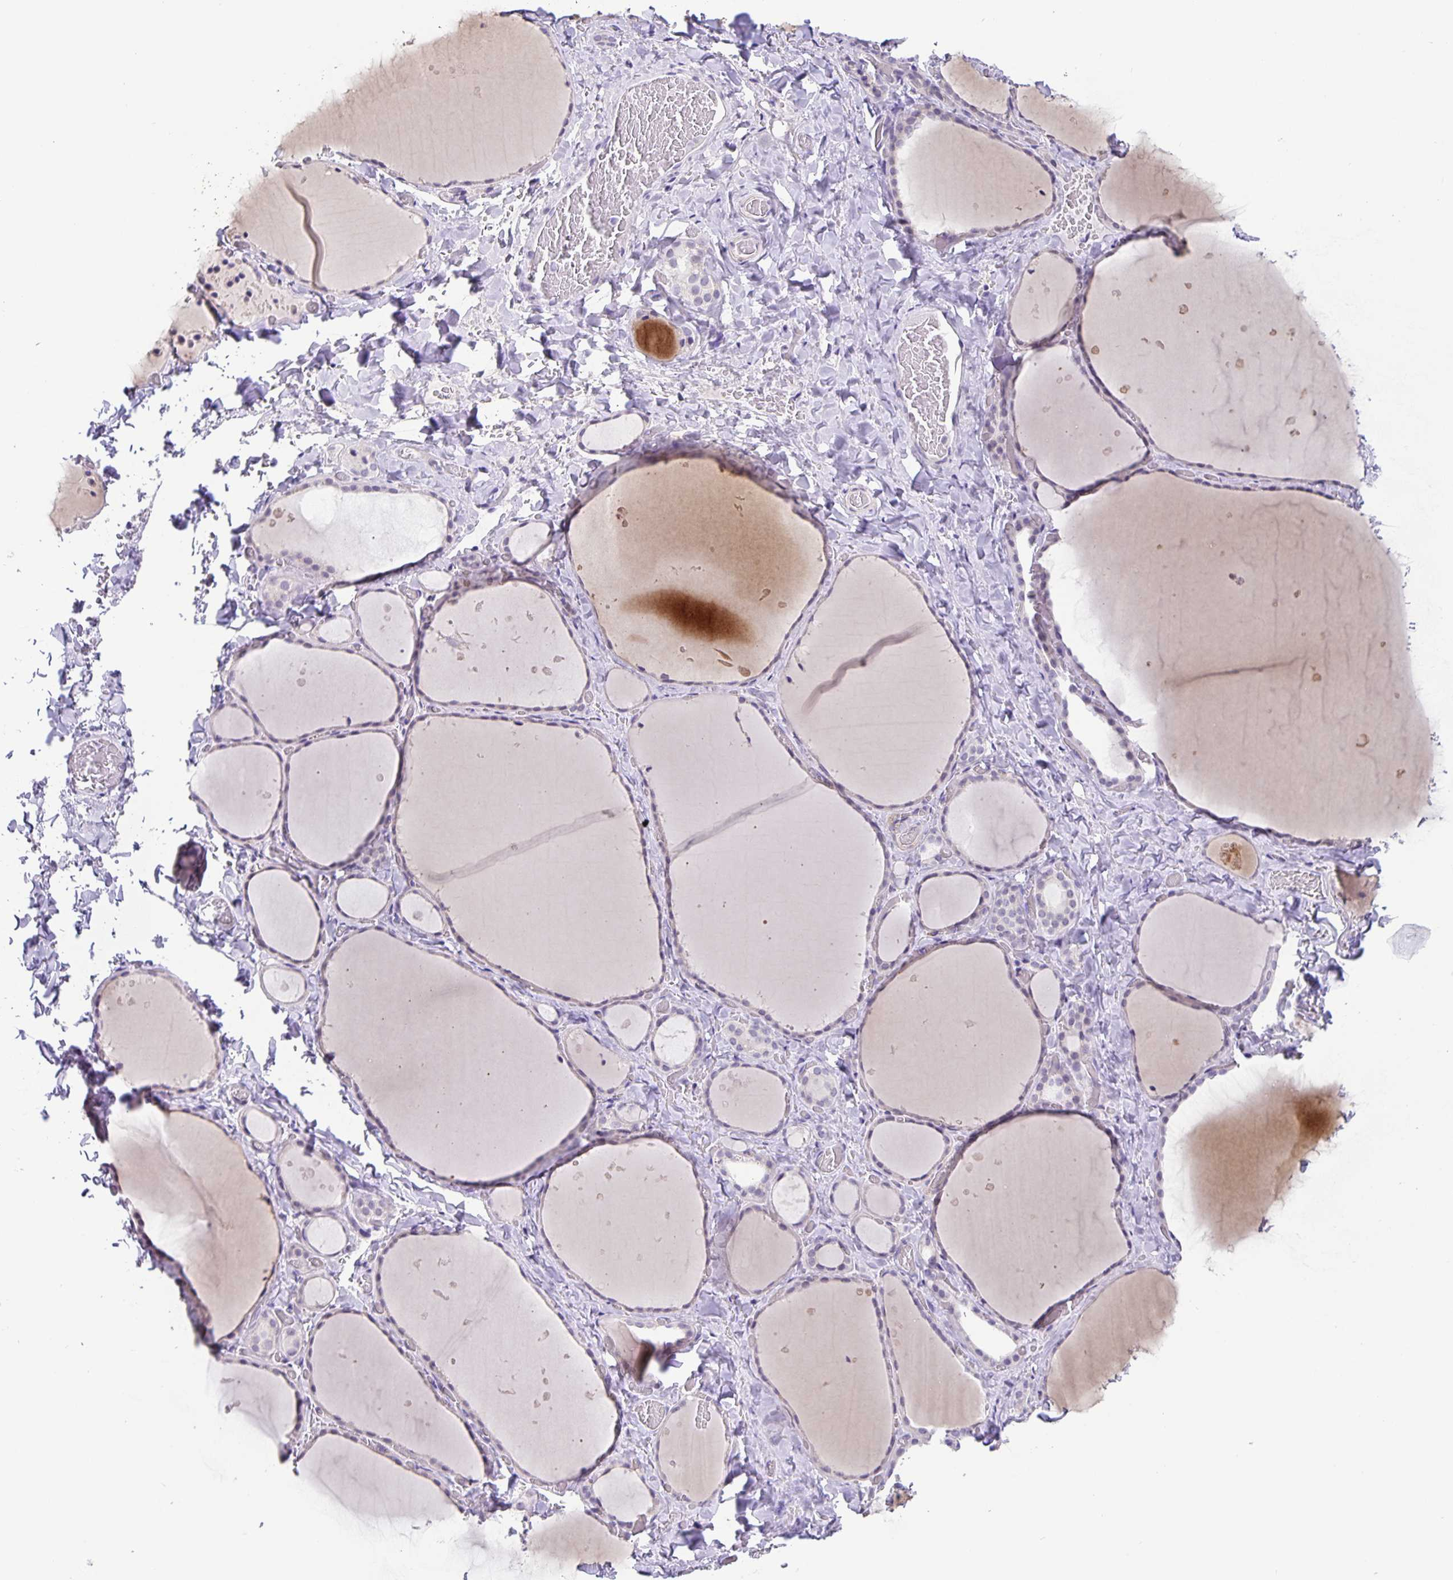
{"staining": {"intensity": "negative", "quantity": "none", "location": "none"}, "tissue": "thyroid gland", "cell_type": "Glandular cells", "image_type": "normal", "snomed": [{"axis": "morphology", "description": "Normal tissue, NOS"}, {"axis": "topography", "description": "Thyroid gland"}], "caption": "An immunohistochemistry (IHC) micrograph of benign thyroid gland is shown. There is no staining in glandular cells of thyroid gland. (Stains: DAB immunohistochemistry with hematoxylin counter stain, Microscopy: brightfield microscopy at high magnification).", "gene": "FOSL2", "patient": {"sex": "female", "age": 36}}